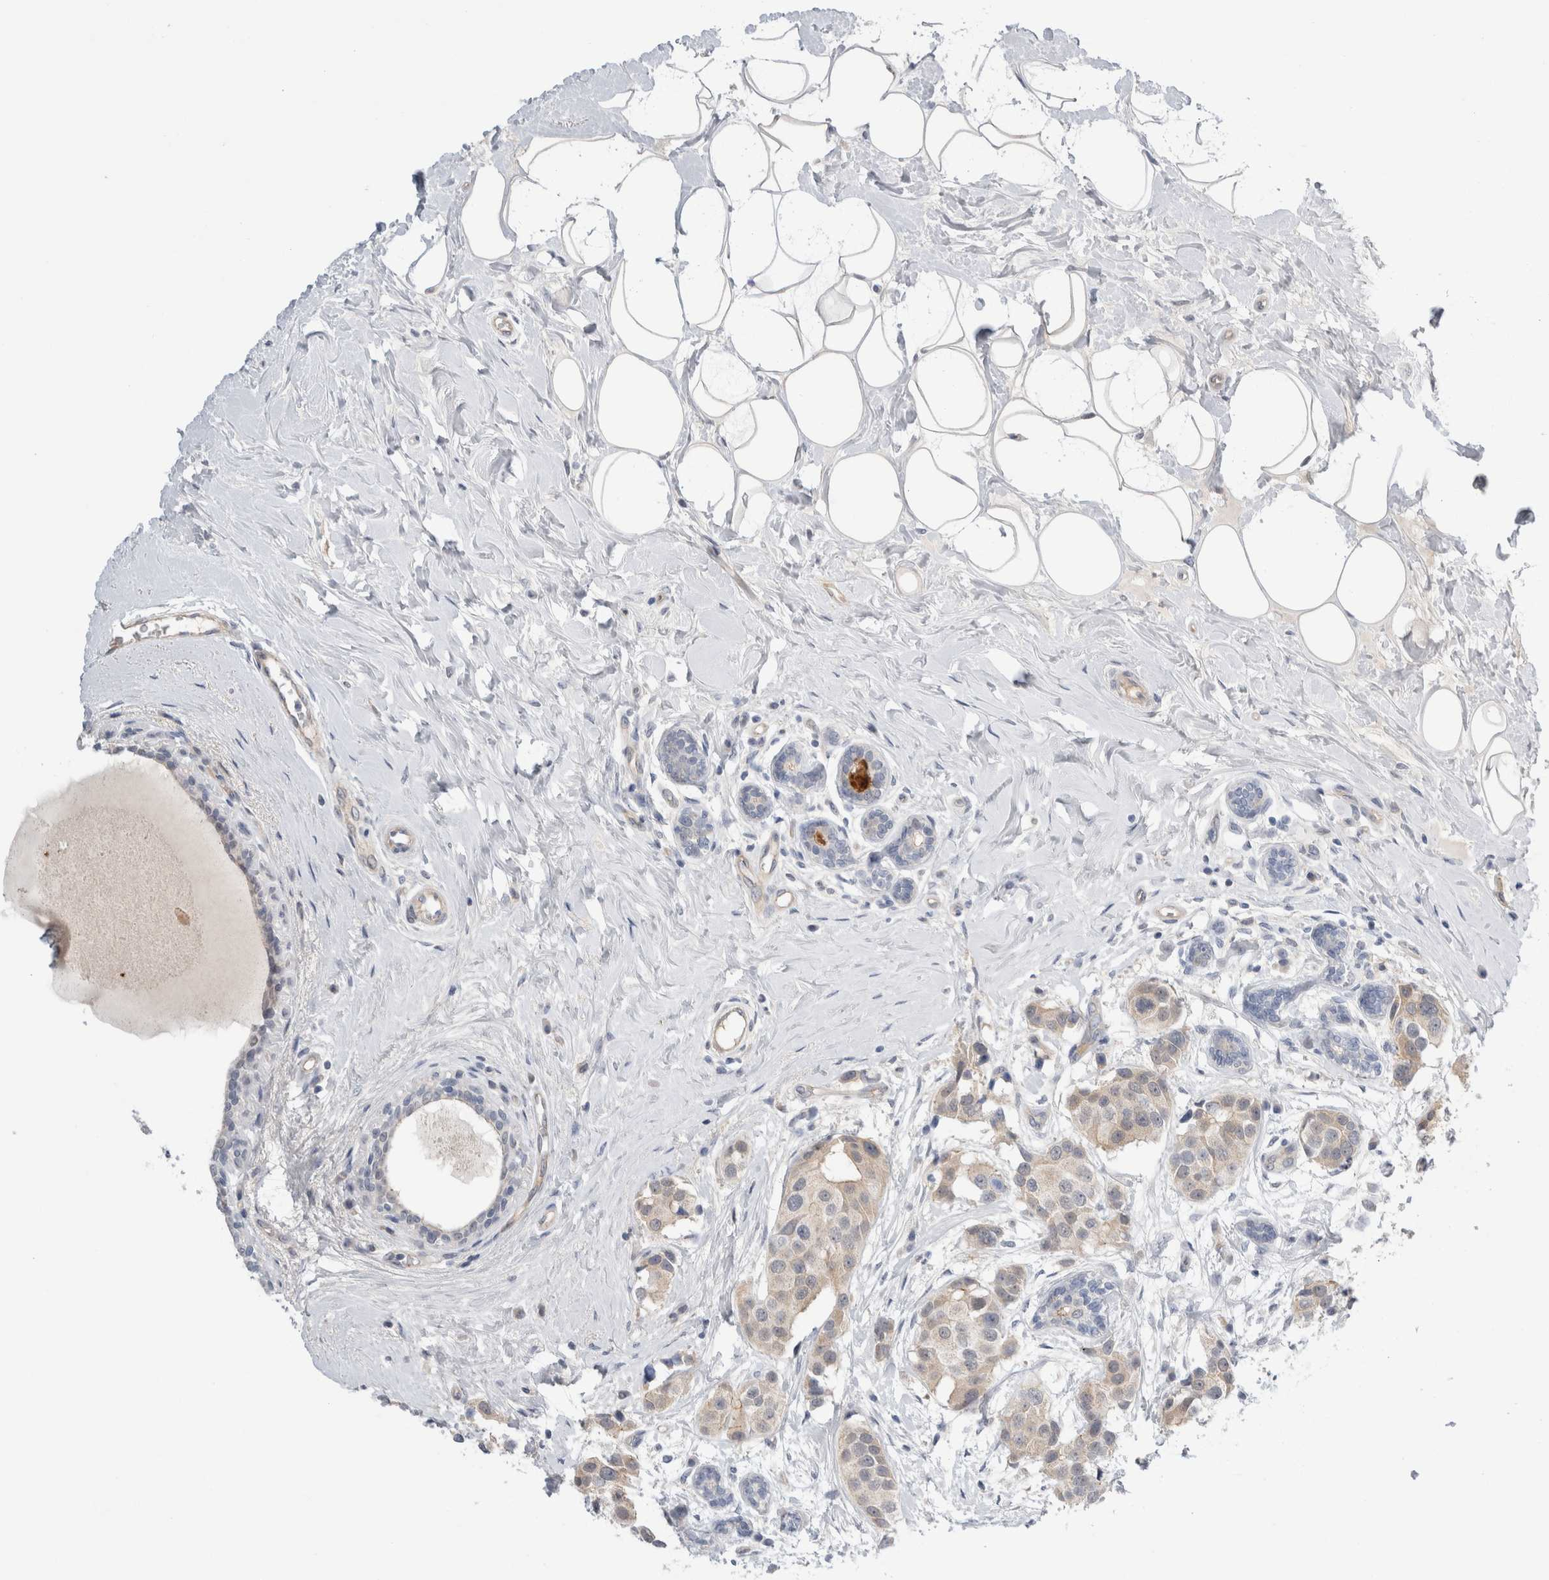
{"staining": {"intensity": "weak", "quantity": "<25%", "location": "cytoplasmic/membranous"}, "tissue": "breast cancer", "cell_type": "Tumor cells", "image_type": "cancer", "snomed": [{"axis": "morphology", "description": "Normal tissue, NOS"}, {"axis": "morphology", "description": "Duct carcinoma"}, {"axis": "topography", "description": "Breast"}], "caption": "Human breast cancer (invasive ductal carcinoma) stained for a protein using immunohistochemistry shows no positivity in tumor cells.", "gene": "TAFA5", "patient": {"sex": "female", "age": 39}}